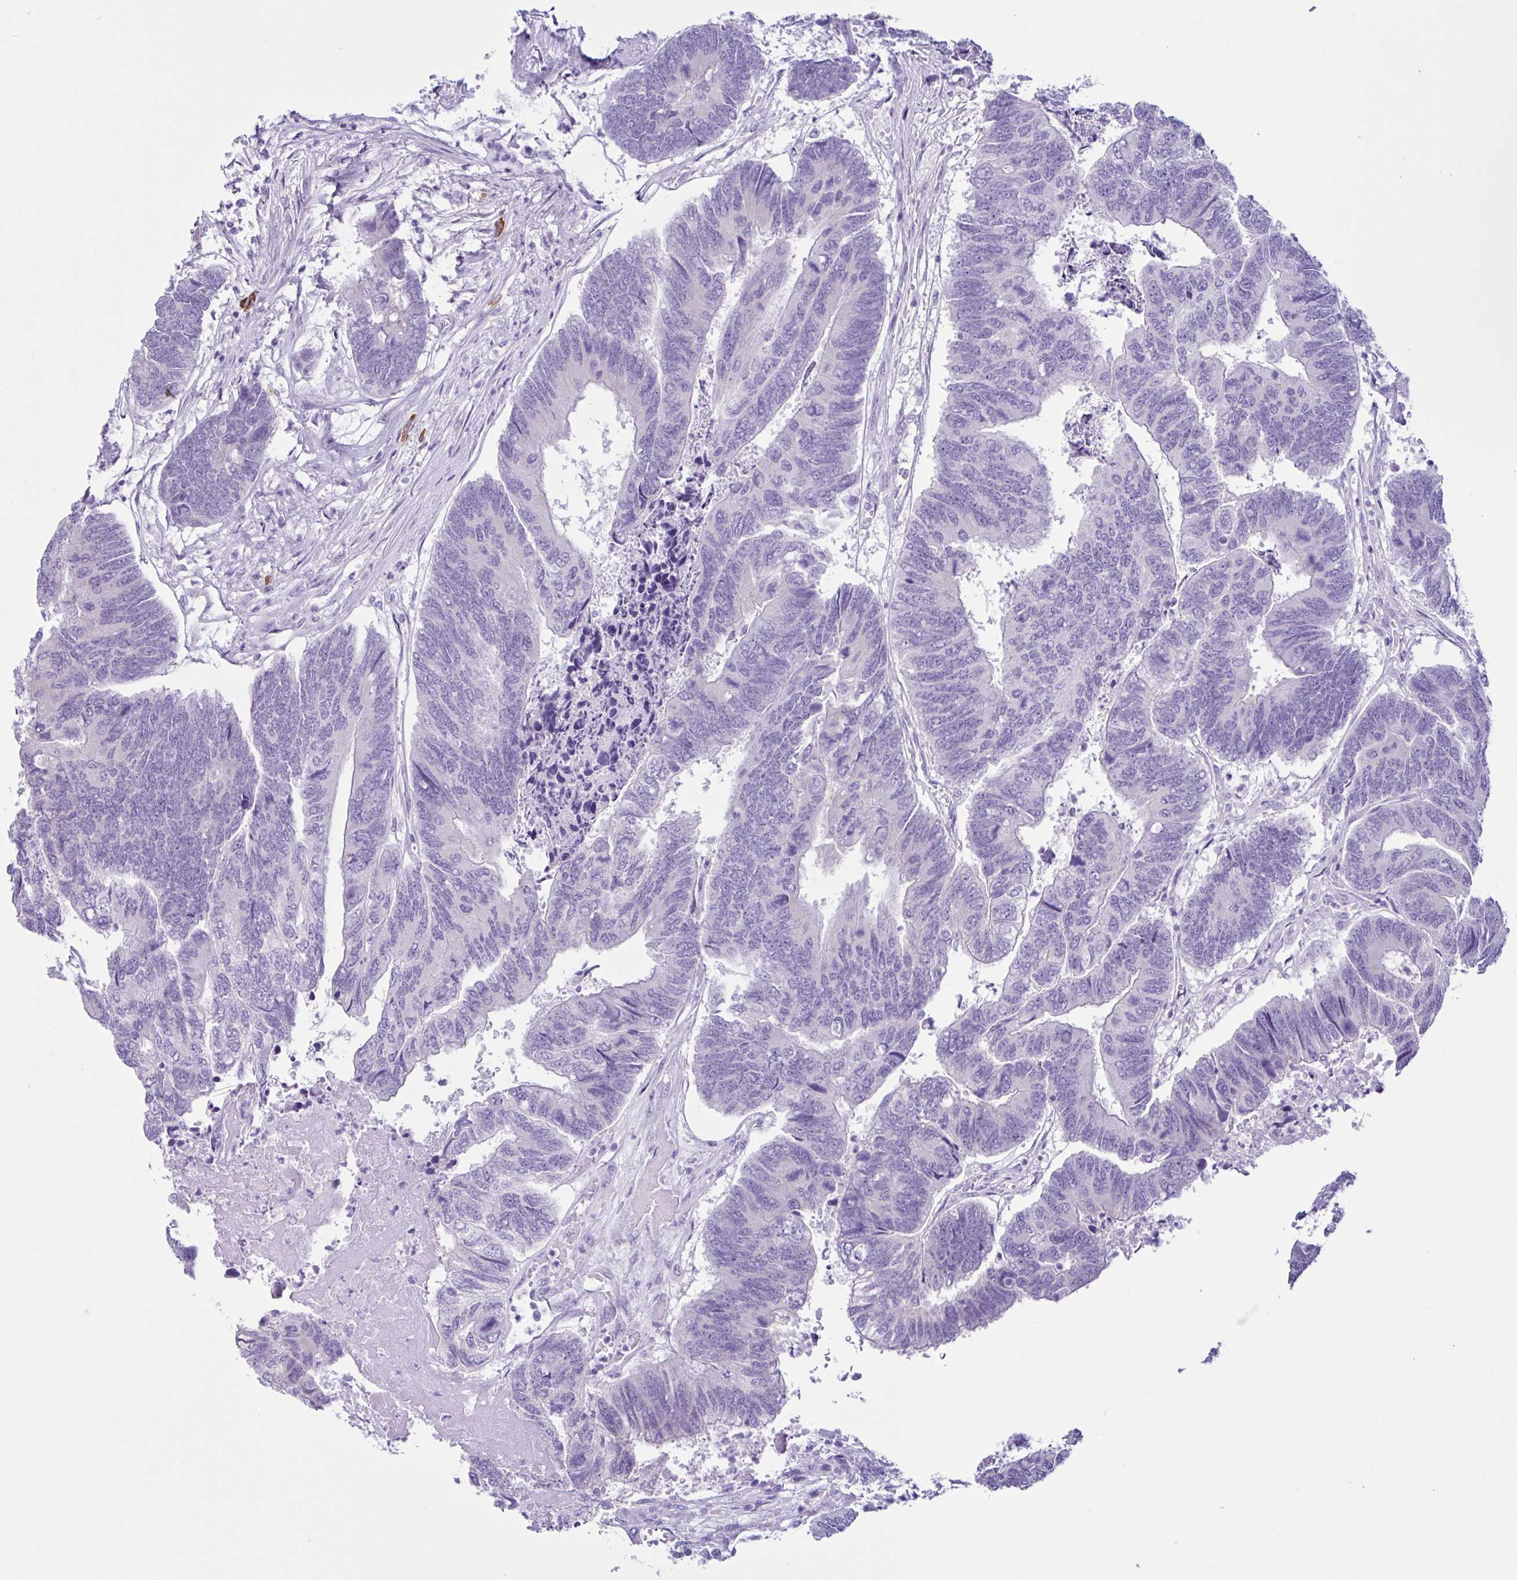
{"staining": {"intensity": "negative", "quantity": "none", "location": "none"}, "tissue": "colorectal cancer", "cell_type": "Tumor cells", "image_type": "cancer", "snomed": [{"axis": "morphology", "description": "Adenocarcinoma, NOS"}, {"axis": "topography", "description": "Colon"}], "caption": "Photomicrograph shows no protein staining in tumor cells of colorectal cancer (adenocarcinoma) tissue.", "gene": "PIGF", "patient": {"sex": "female", "age": 67}}